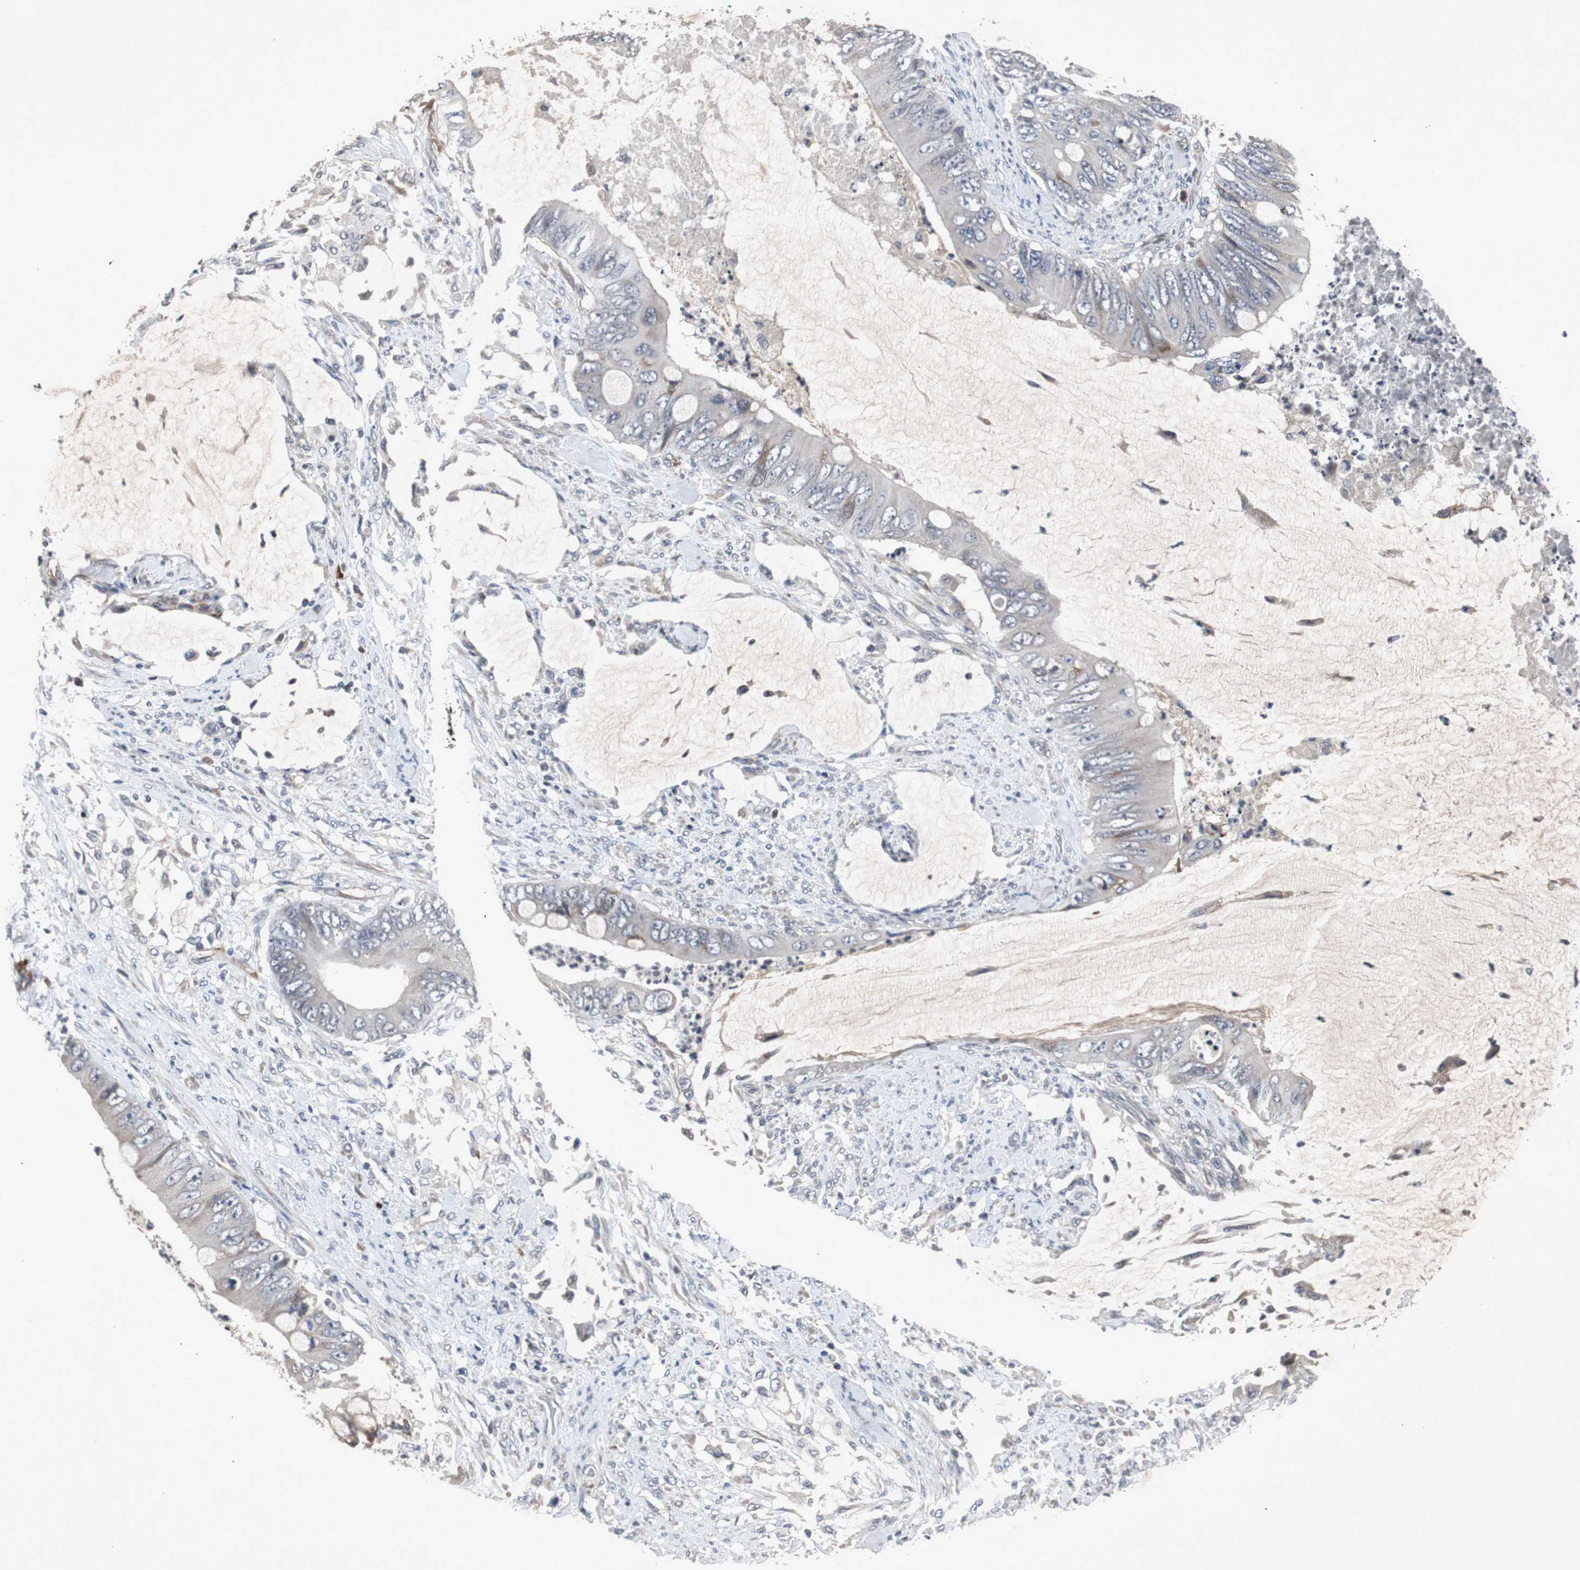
{"staining": {"intensity": "weak", "quantity": "<25%", "location": "cytoplasmic/membranous"}, "tissue": "colorectal cancer", "cell_type": "Tumor cells", "image_type": "cancer", "snomed": [{"axis": "morphology", "description": "Adenocarcinoma, NOS"}, {"axis": "topography", "description": "Rectum"}], "caption": "A high-resolution micrograph shows immunohistochemistry (IHC) staining of colorectal adenocarcinoma, which displays no significant positivity in tumor cells. The staining is performed using DAB (3,3'-diaminobenzidine) brown chromogen with nuclei counter-stained in using hematoxylin.", "gene": "CRADD", "patient": {"sex": "female", "age": 77}}